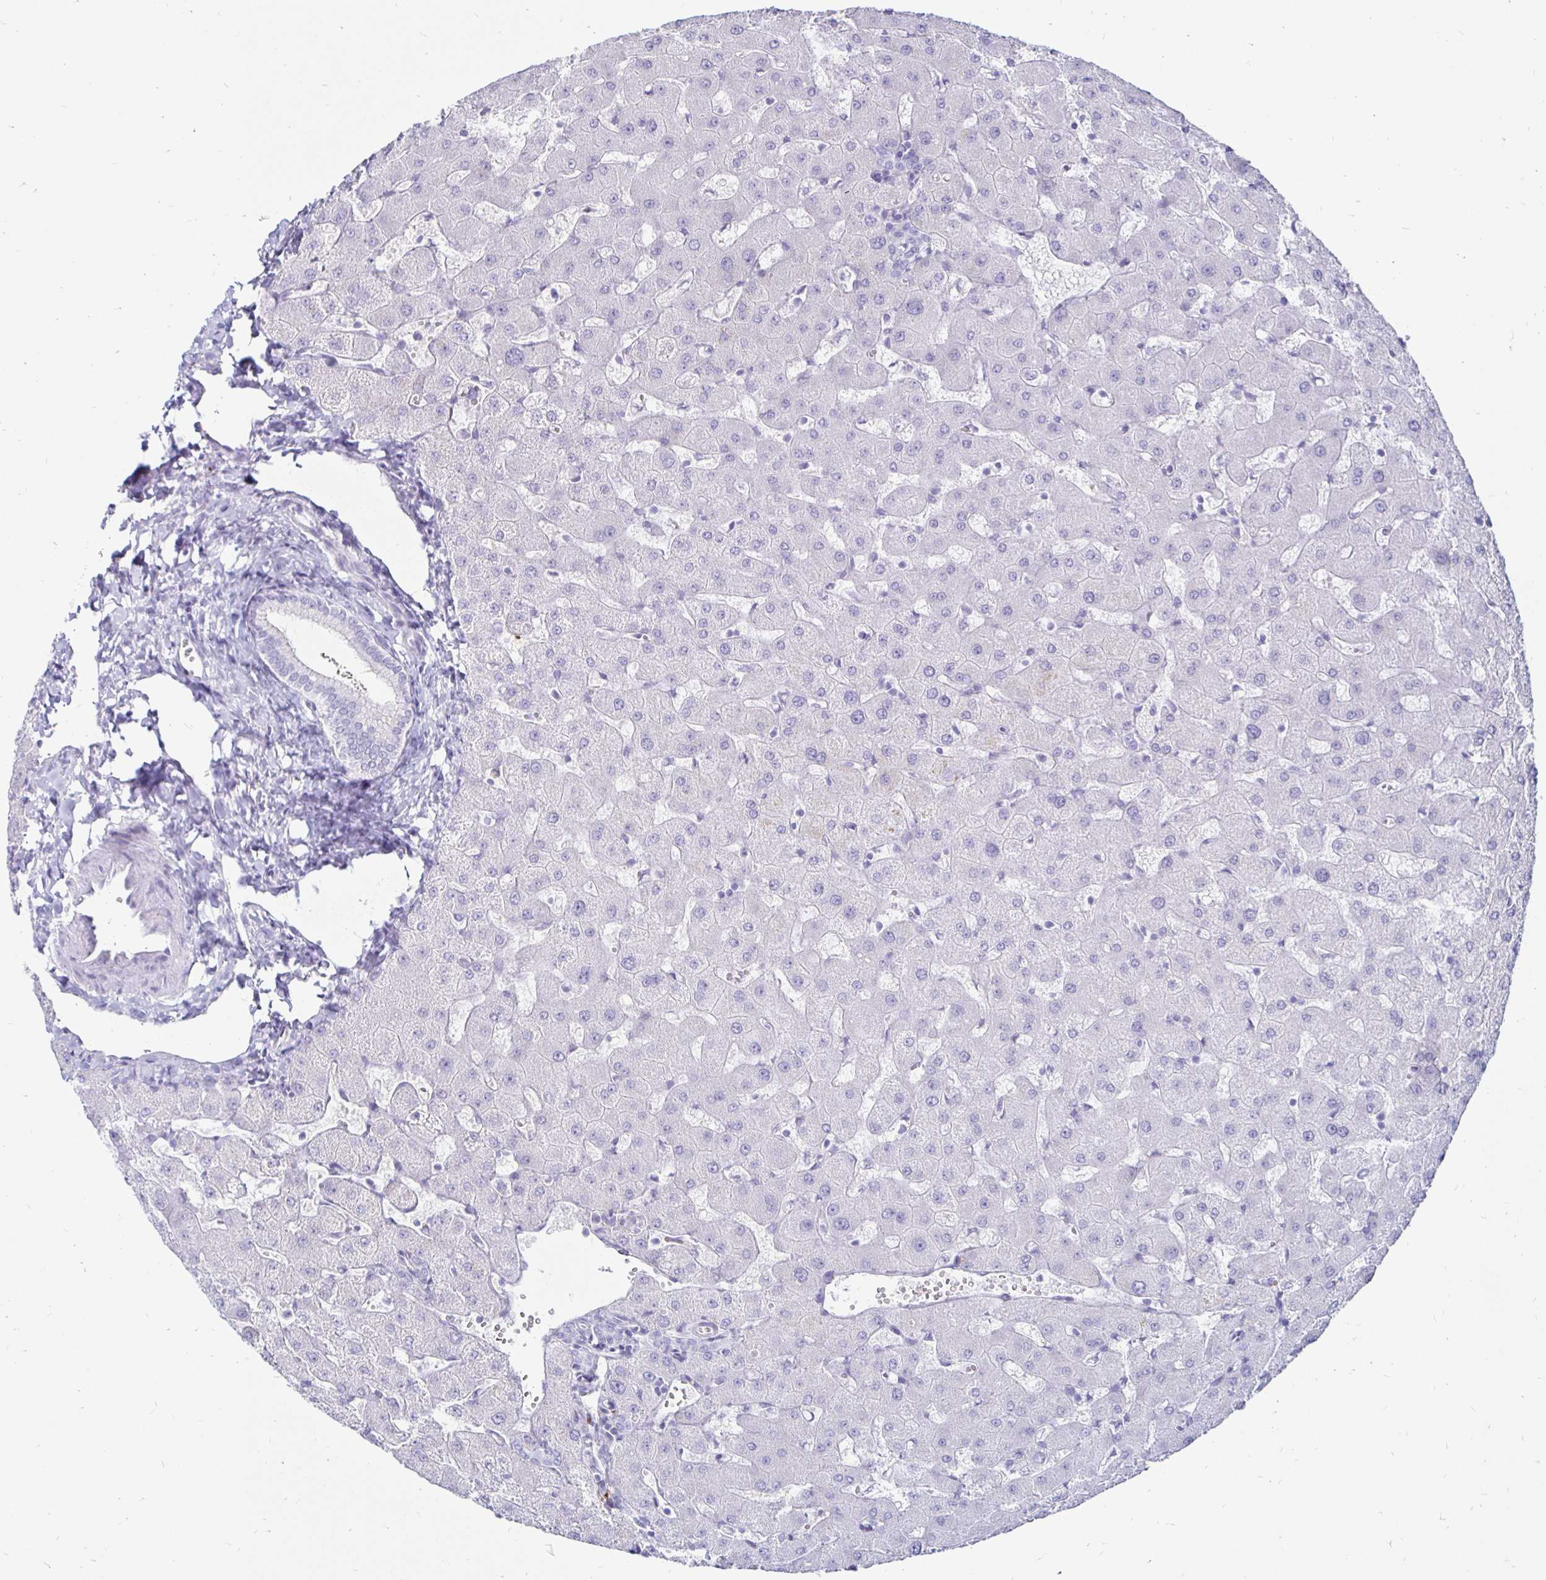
{"staining": {"intensity": "negative", "quantity": "none", "location": "none"}, "tissue": "liver", "cell_type": "Cholangiocytes", "image_type": "normal", "snomed": [{"axis": "morphology", "description": "Normal tissue, NOS"}, {"axis": "topography", "description": "Liver"}], "caption": "Liver was stained to show a protein in brown. There is no significant positivity in cholangiocytes.", "gene": "TIMP1", "patient": {"sex": "female", "age": 63}}